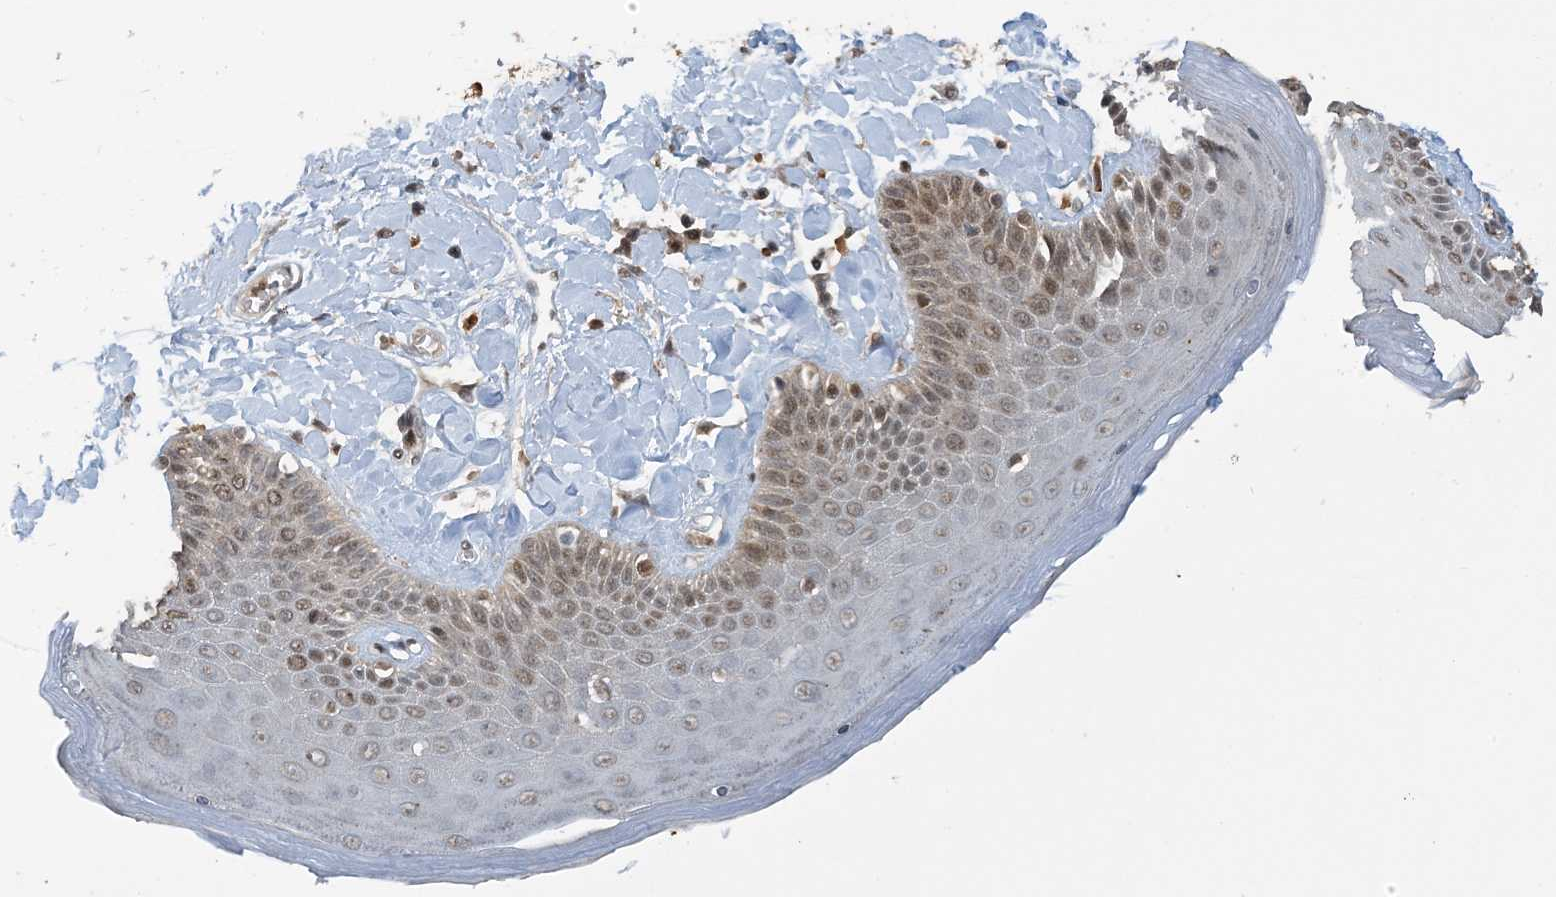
{"staining": {"intensity": "moderate", "quantity": "<25%", "location": "nuclear"}, "tissue": "skin", "cell_type": "Epidermal cells", "image_type": "normal", "snomed": [{"axis": "morphology", "description": "Normal tissue, NOS"}, {"axis": "topography", "description": "Anal"}], "caption": "Benign skin was stained to show a protein in brown. There is low levels of moderate nuclear staining in about <25% of epidermal cells. (brown staining indicates protein expression, while blue staining denotes nuclei).", "gene": "ACYP2", "patient": {"sex": "male", "age": 69}}